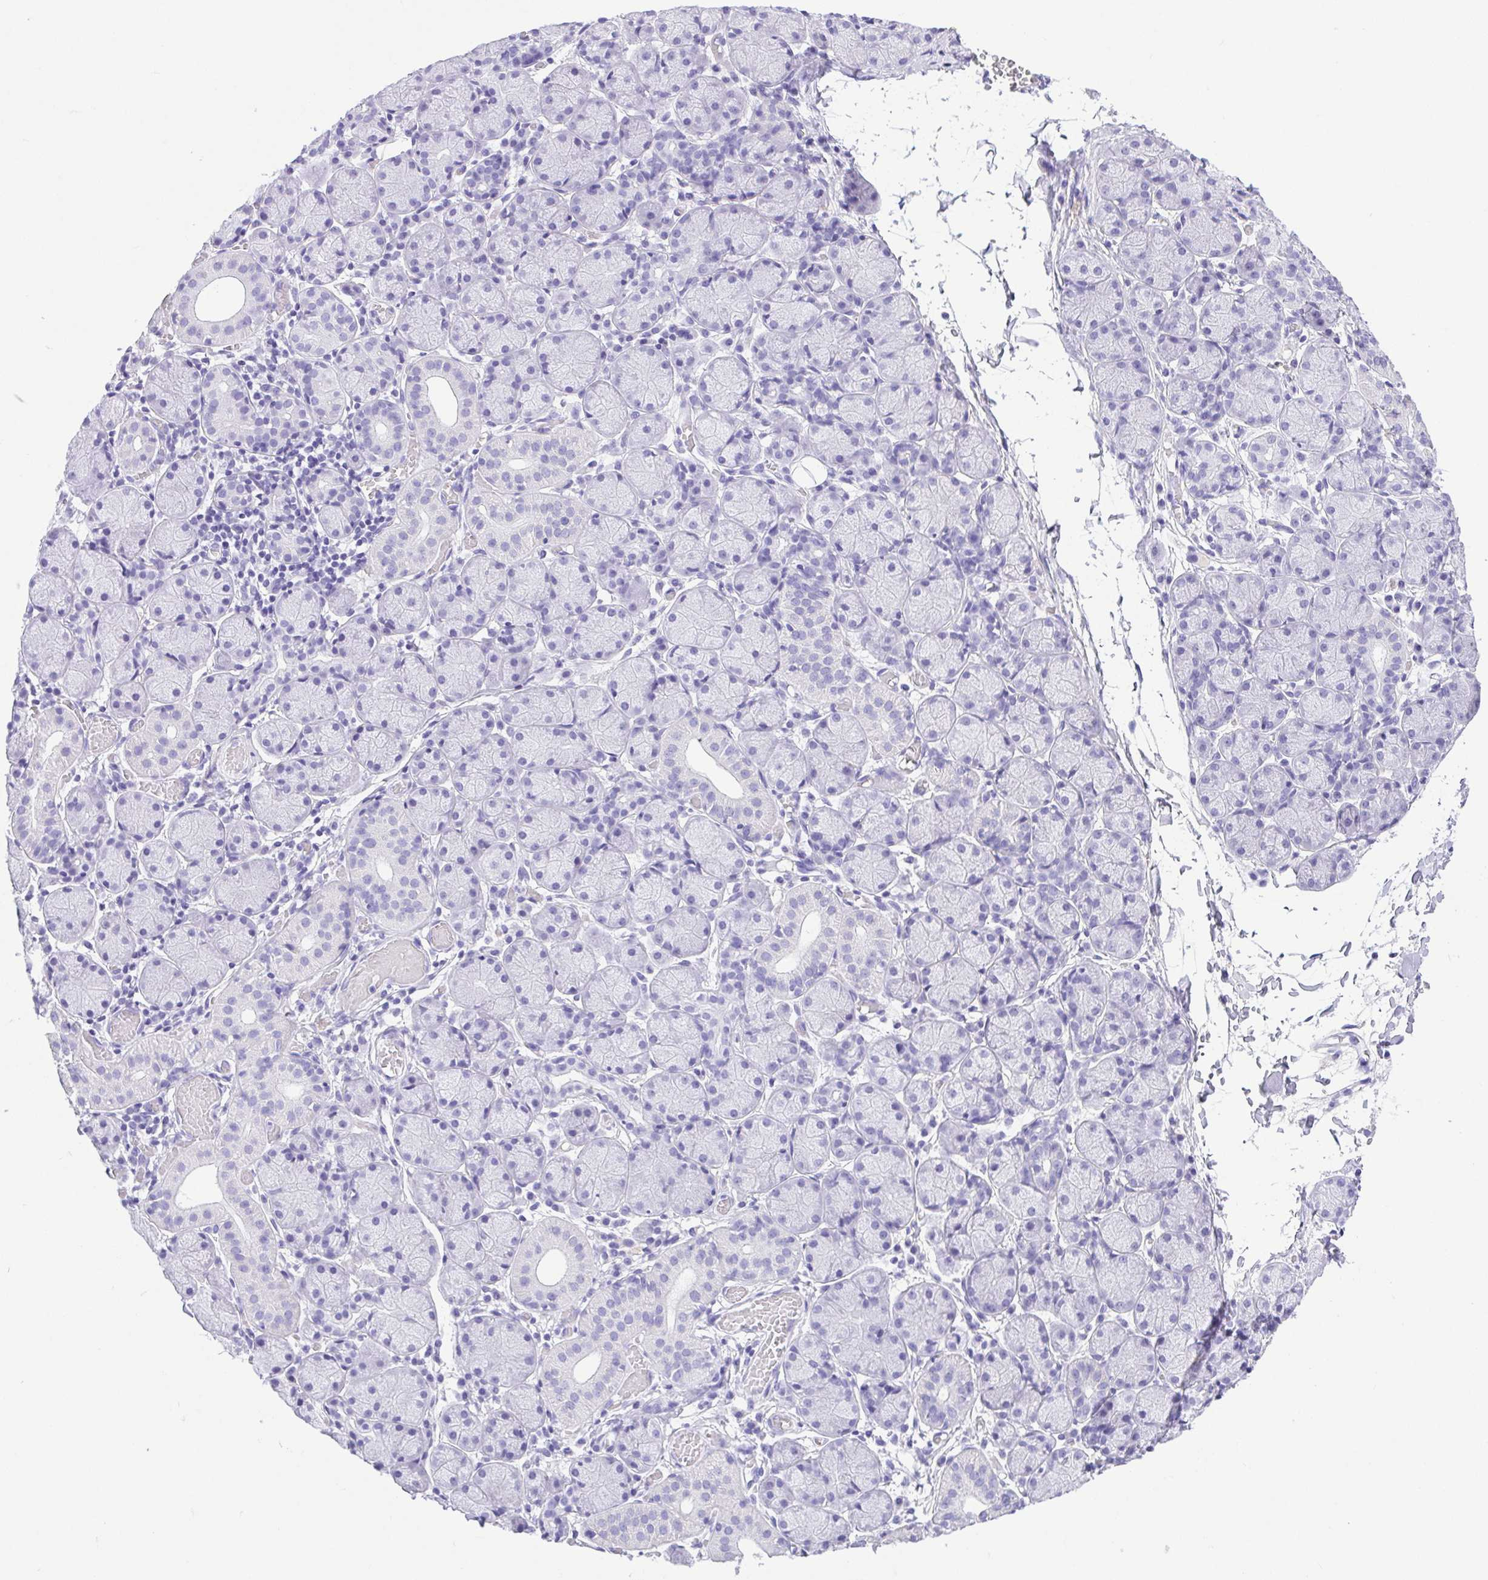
{"staining": {"intensity": "negative", "quantity": "none", "location": "none"}, "tissue": "salivary gland", "cell_type": "Glandular cells", "image_type": "normal", "snomed": [{"axis": "morphology", "description": "Normal tissue, NOS"}, {"axis": "topography", "description": "Salivary gland"}], "caption": "DAB (3,3'-diaminobenzidine) immunohistochemical staining of unremarkable human salivary gland exhibits no significant positivity in glandular cells.", "gene": "CDSN", "patient": {"sex": "female", "age": 24}}